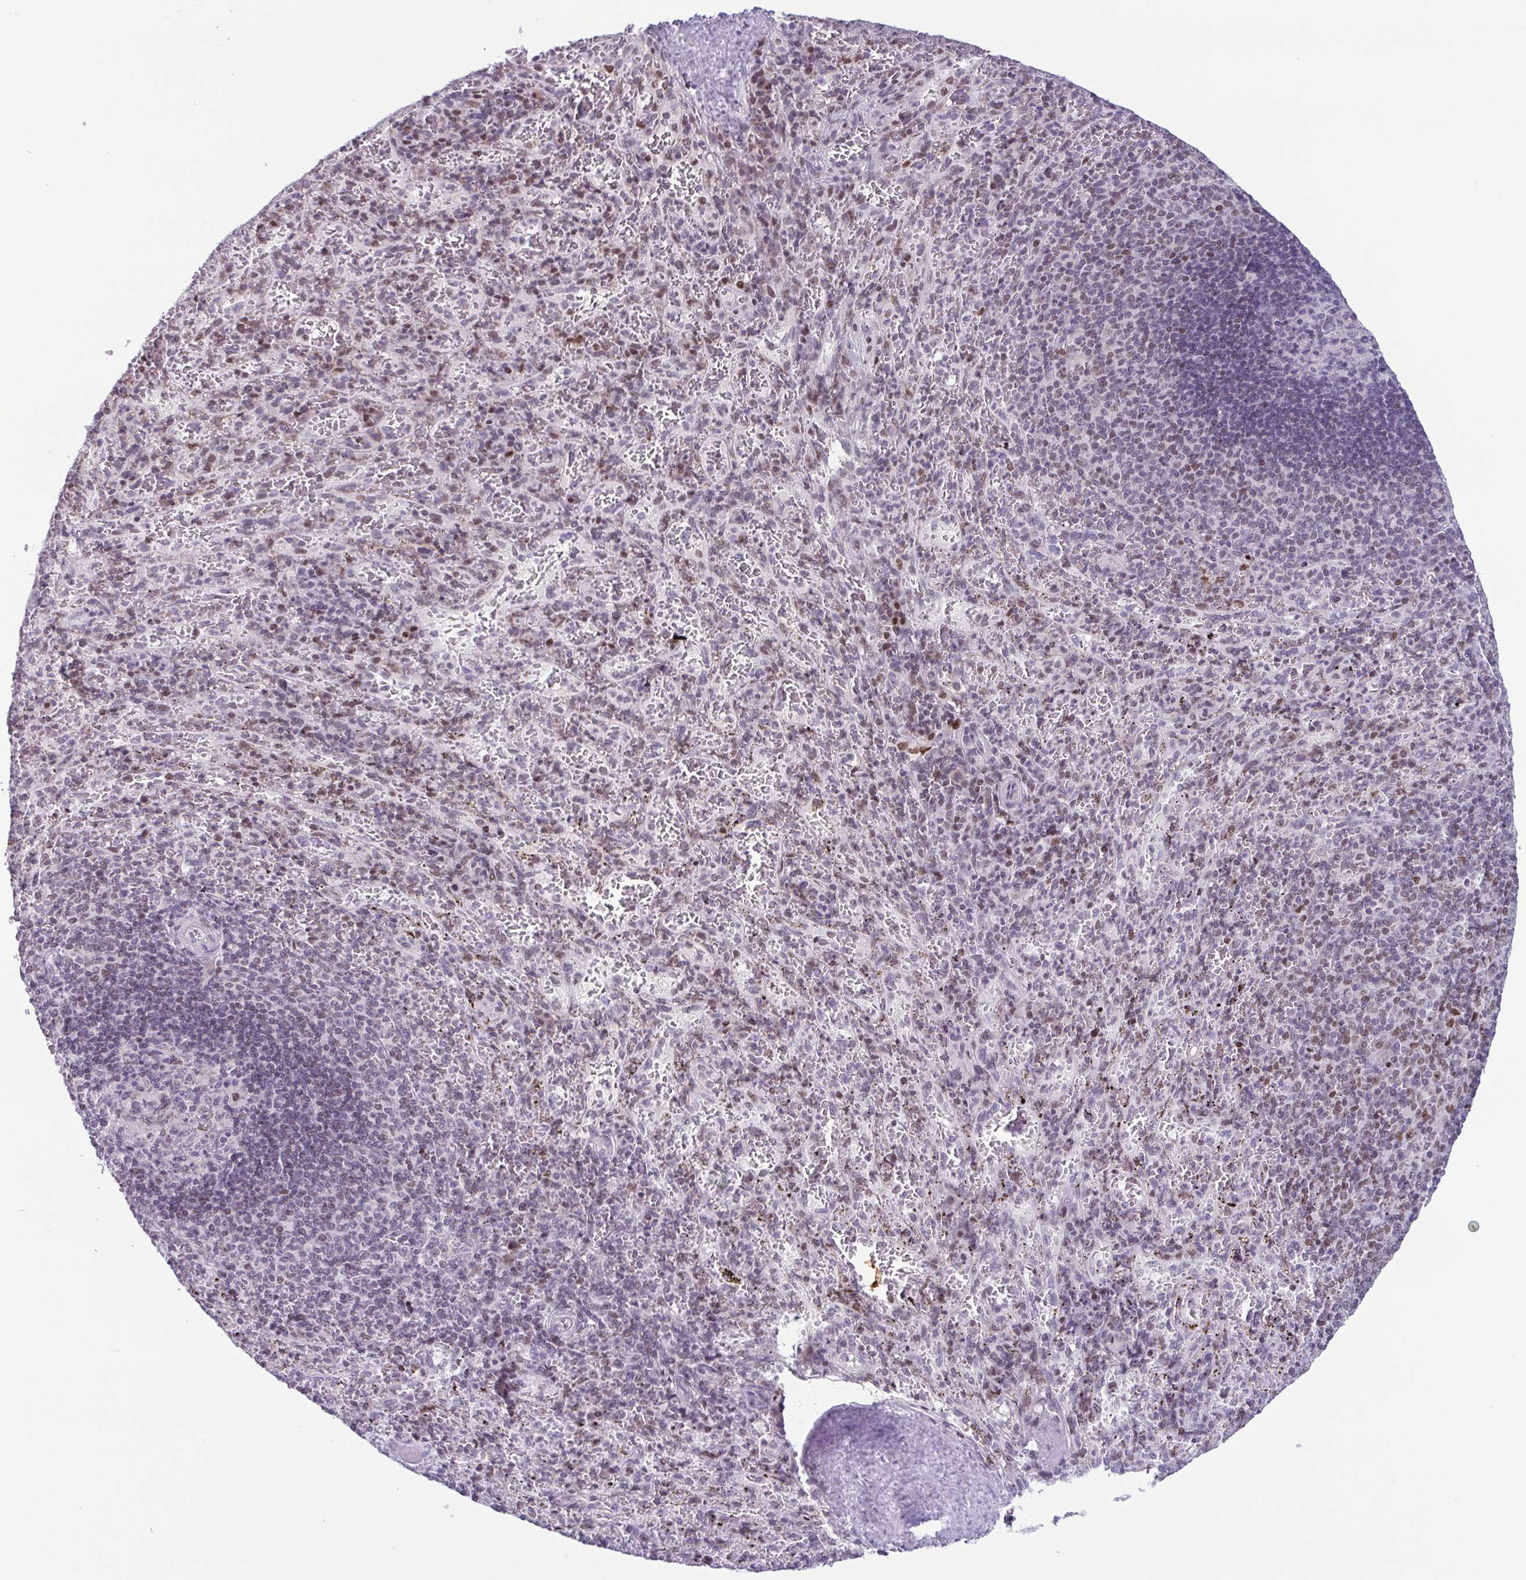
{"staining": {"intensity": "weak", "quantity": "<25%", "location": "nuclear"}, "tissue": "spleen", "cell_type": "Cells in red pulp", "image_type": "normal", "snomed": [{"axis": "morphology", "description": "Normal tissue, NOS"}, {"axis": "topography", "description": "Spleen"}], "caption": "IHC histopathology image of normal spleen: spleen stained with DAB exhibits no significant protein expression in cells in red pulp.", "gene": "IRF1", "patient": {"sex": "male", "age": 57}}